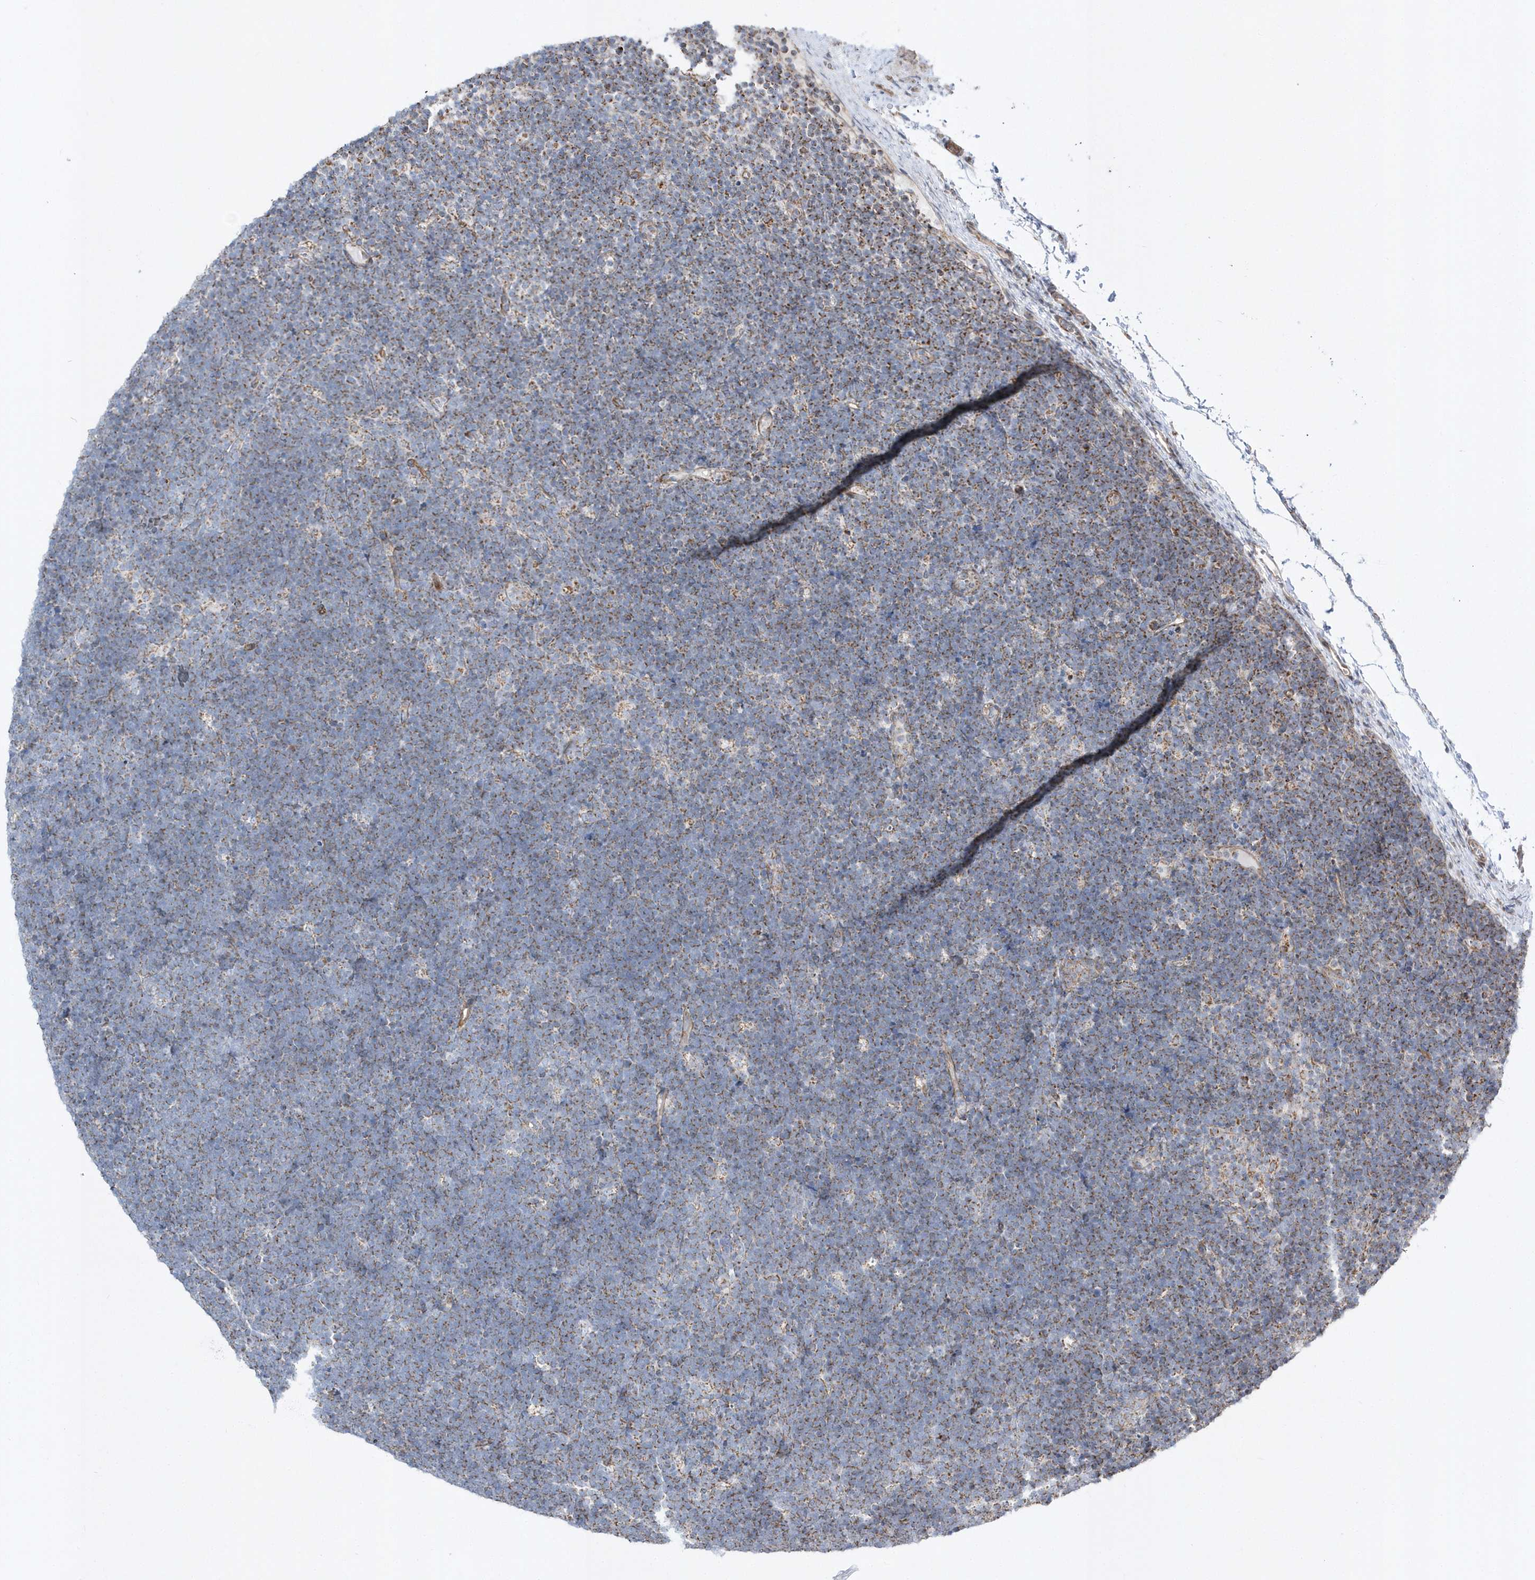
{"staining": {"intensity": "weak", "quantity": "25%-75%", "location": "cytoplasmic/membranous"}, "tissue": "lymphoma", "cell_type": "Tumor cells", "image_type": "cancer", "snomed": [{"axis": "morphology", "description": "Malignant lymphoma, non-Hodgkin's type, High grade"}, {"axis": "topography", "description": "Lymph node"}], "caption": "DAB immunohistochemical staining of human malignant lymphoma, non-Hodgkin's type (high-grade) reveals weak cytoplasmic/membranous protein positivity in about 25%-75% of tumor cells. The staining was performed using DAB to visualize the protein expression in brown, while the nuclei were stained in blue with hematoxylin (Magnification: 20x).", "gene": "OPA1", "patient": {"sex": "male", "age": 13}}